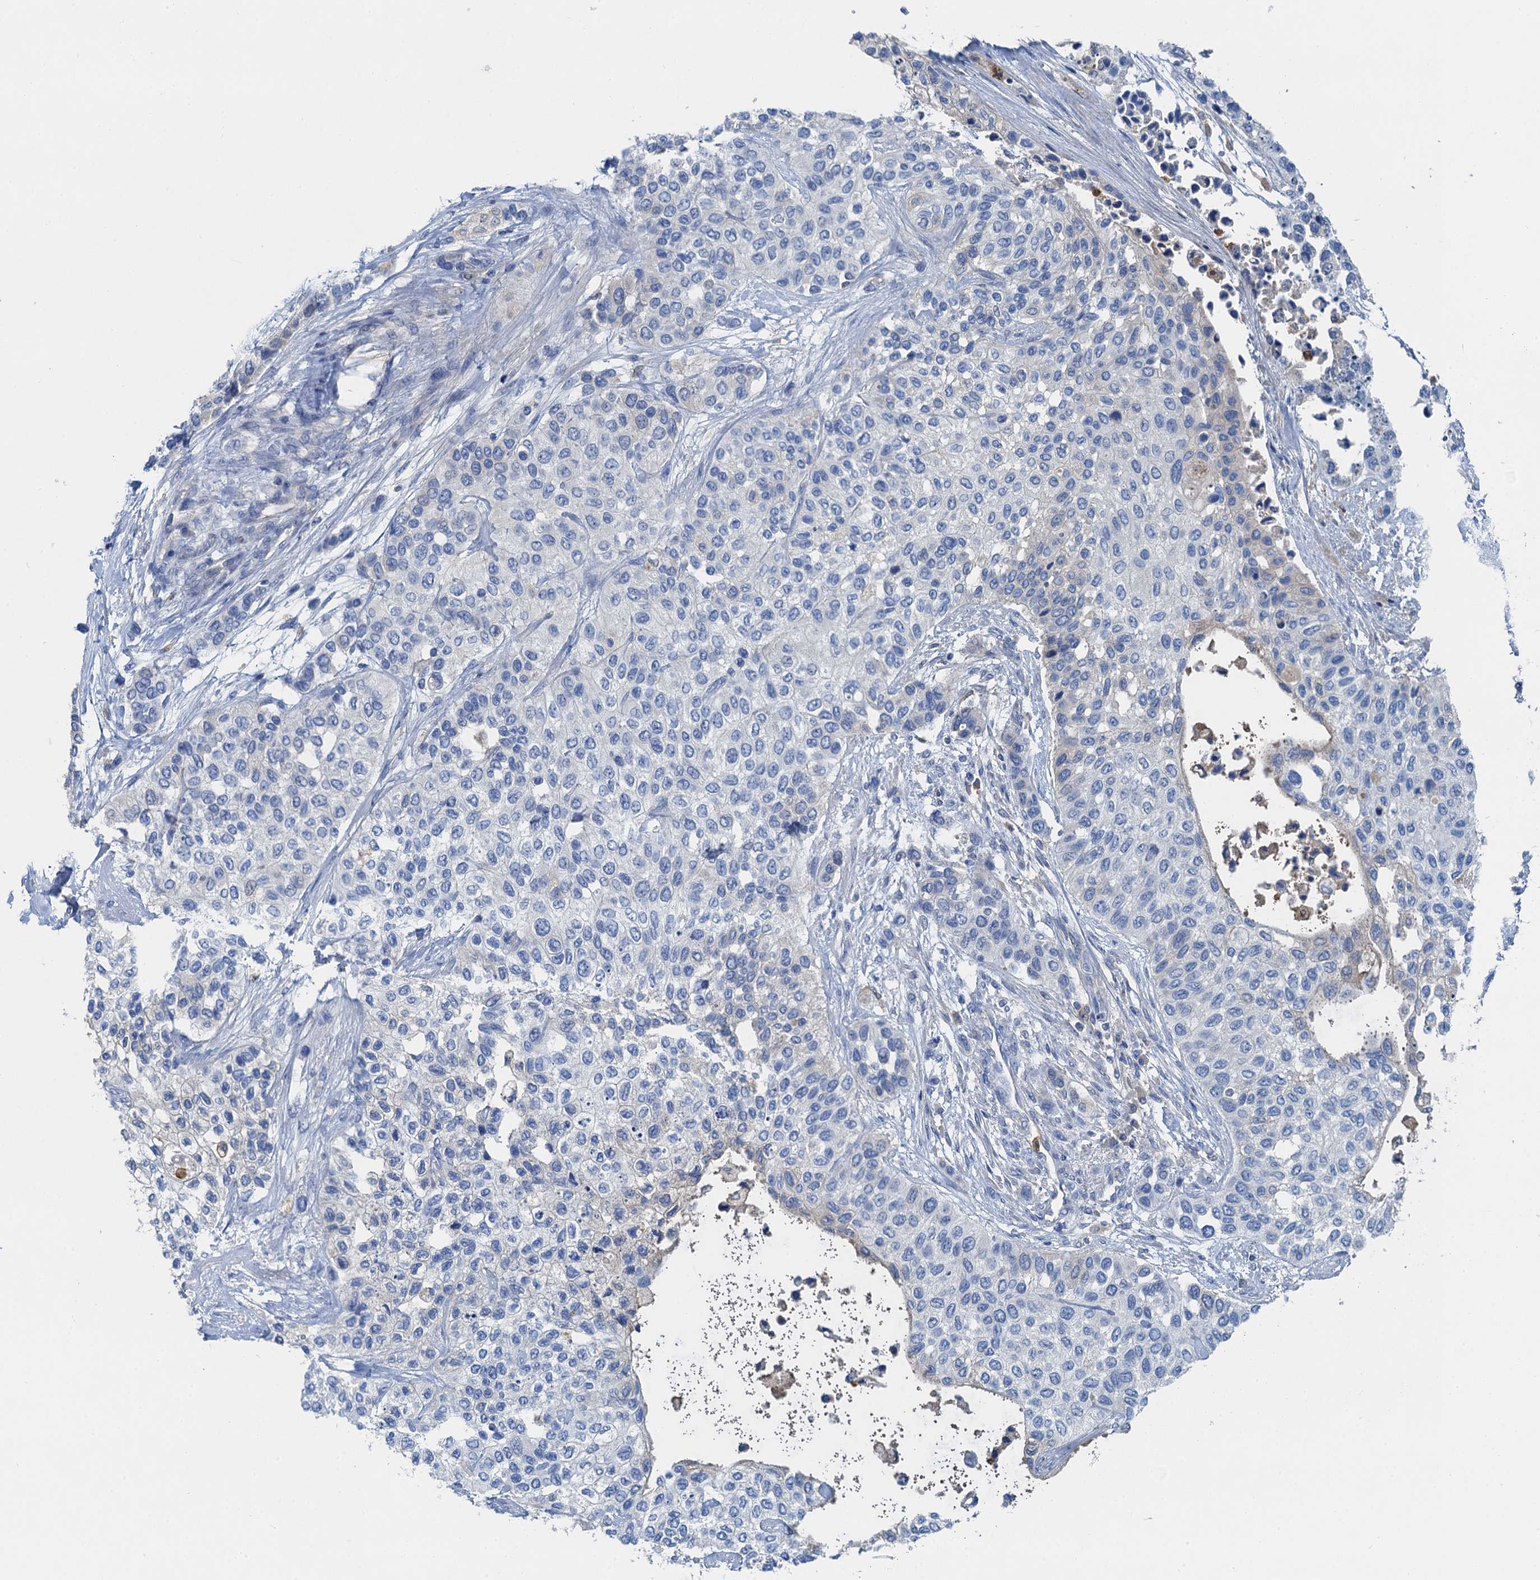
{"staining": {"intensity": "negative", "quantity": "none", "location": "none"}, "tissue": "urothelial cancer", "cell_type": "Tumor cells", "image_type": "cancer", "snomed": [{"axis": "morphology", "description": "Normal tissue, NOS"}, {"axis": "morphology", "description": "Urothelial carcinoma, High grade"}, {"axis": "topography", "description": "Vascular tissue"}, {"axis": "topography", "description": "Urinary bladder"}], "caption": "An immunohistochemistry histopathology image of urothelial carcinoma (high-grade) is shown. There is no staining in tumor cells of urothelial carcinoma (high-grade).", "gene": "OTOA", "patient": {"sex": "female", "age": 56}}